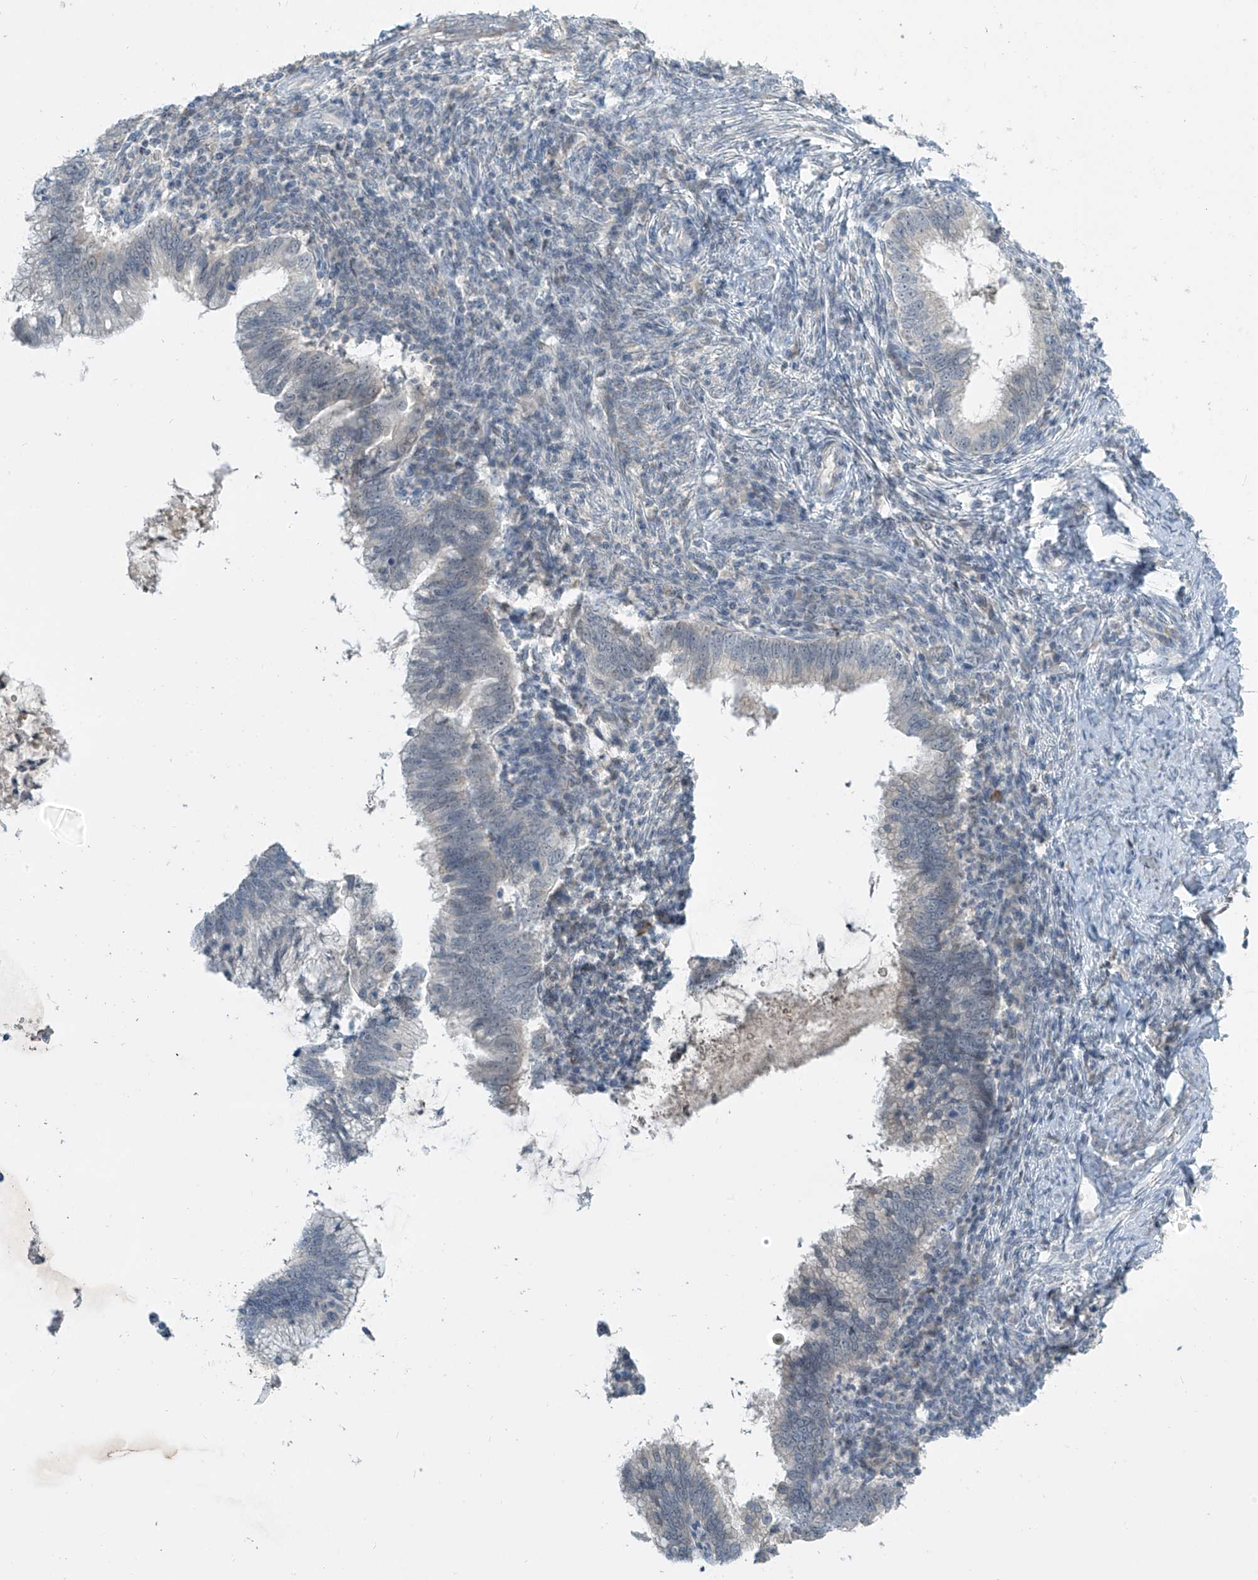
{"staining": {"intensity": "negative", "quantity": "none", "location": "none"}, "tissue": "cervical cancer", "cell_type": "Tumor cells", "image_type": "cancer", "snomed": [{"axis": "morphology", "description": "Adenocarcinoma, NOS"}, {"axis": "topography", "description": "Cervix"}], "caption": "A histopathology image of adenocarcinoma (cervical) stained for a protein displays no brown staining in tumor cells. (Stains: DAB (3,3'-diaminobenzidine) immunohistochemistry with hematoxylin counter stain, Microscopy: brightfield microscopy at high magnification).", "gene": "METAP1D", "patient": {"sex": "female", "age": 36}}